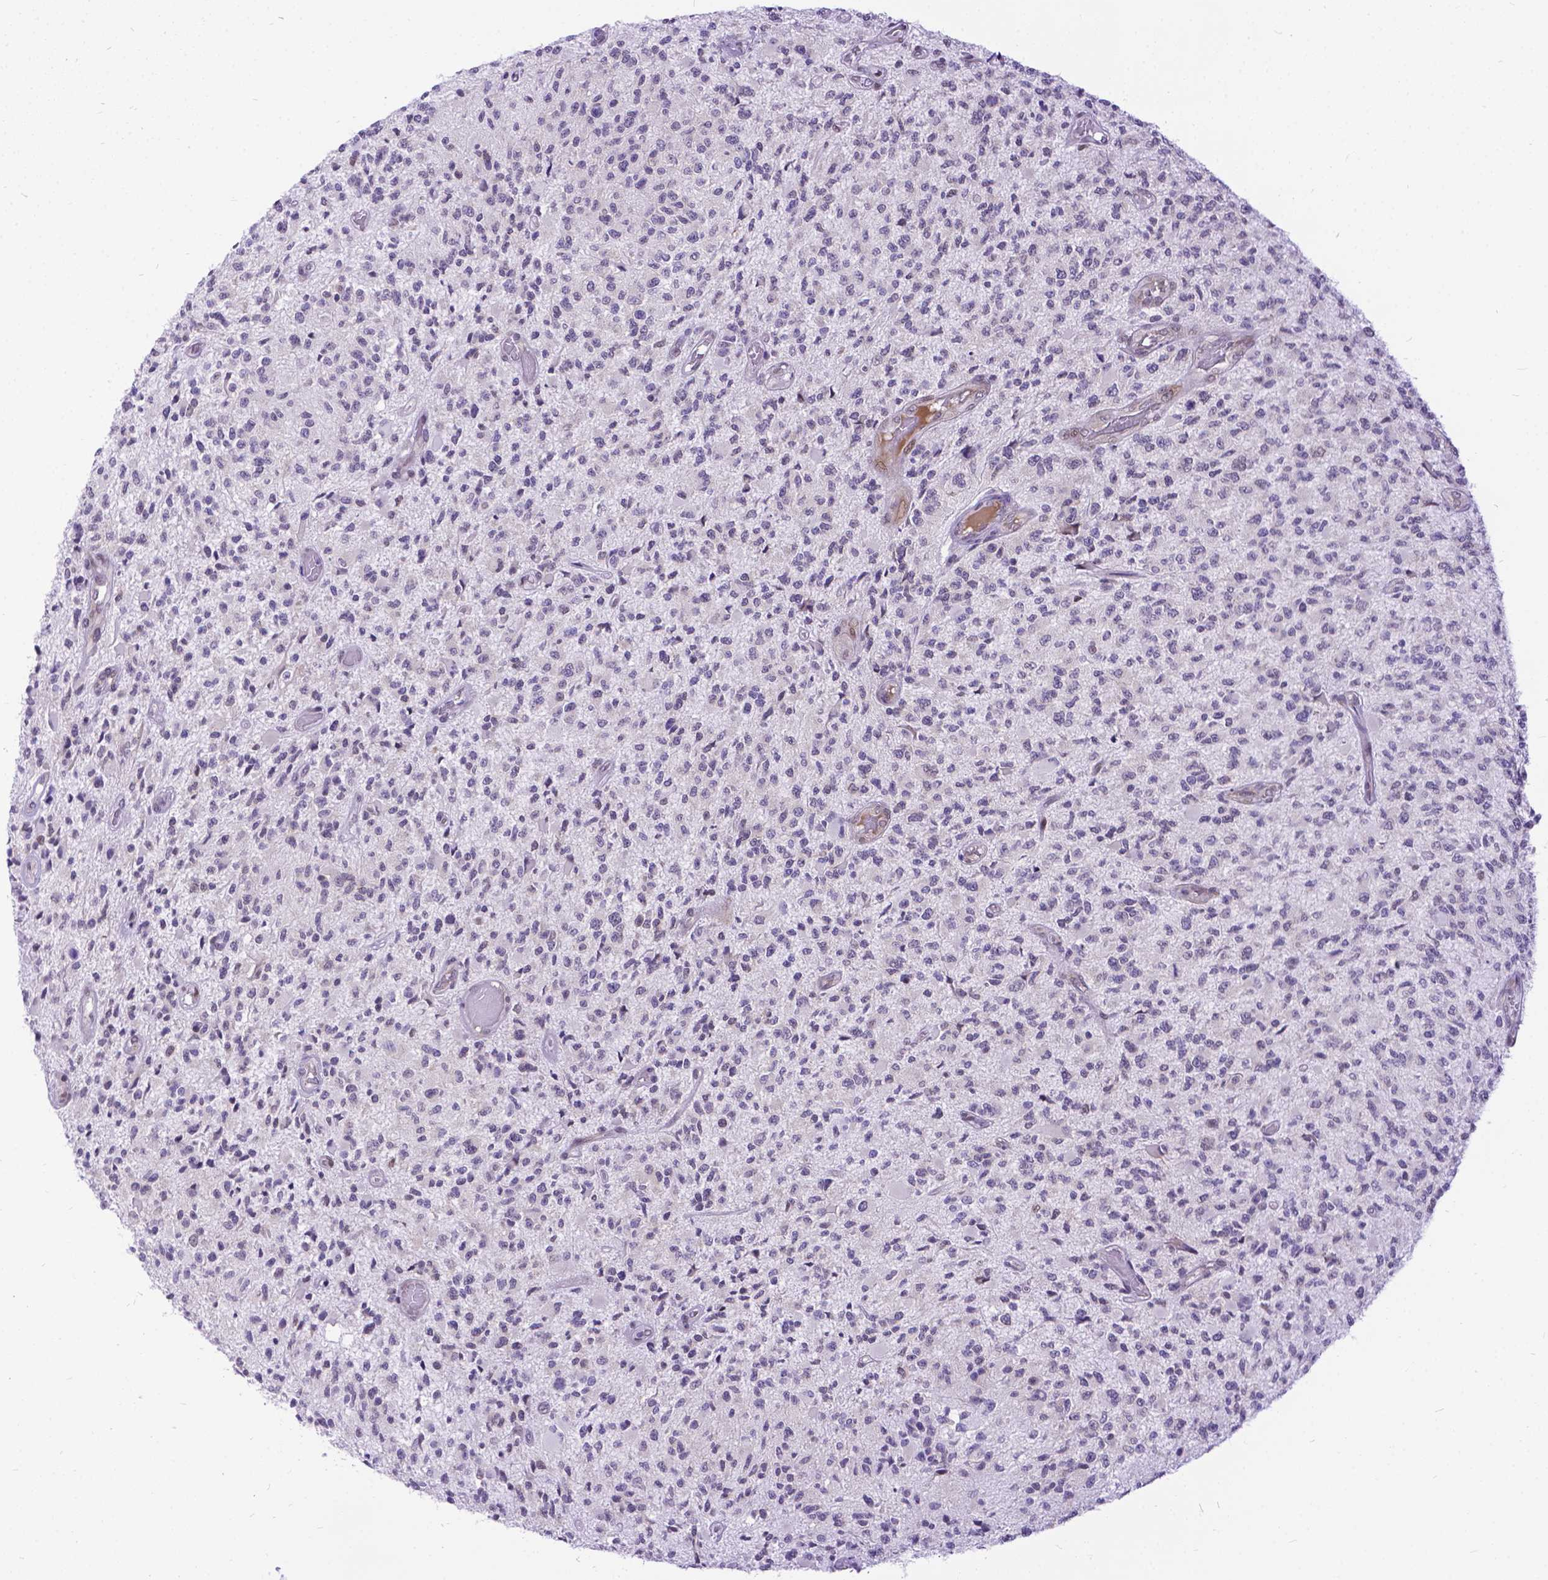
{"staining": {"intensity": "weak", "quantity": "<25%", "location": "nuclear"}, "tissue": "glioma", "cell_type": "Tumor cells", "image_type": "cancer", "snomed": [{"axis": "morphology", "description": "Glioma, malignant, High grade"}, {"axis": "topography", "description": "Brain"}], "caption": "Photomicrograph shows no significant protein expression in tumor cells of malignant high-grade glioma.", "gene": "FAM124B", "patient": {"sex": "female", "age": 63}}